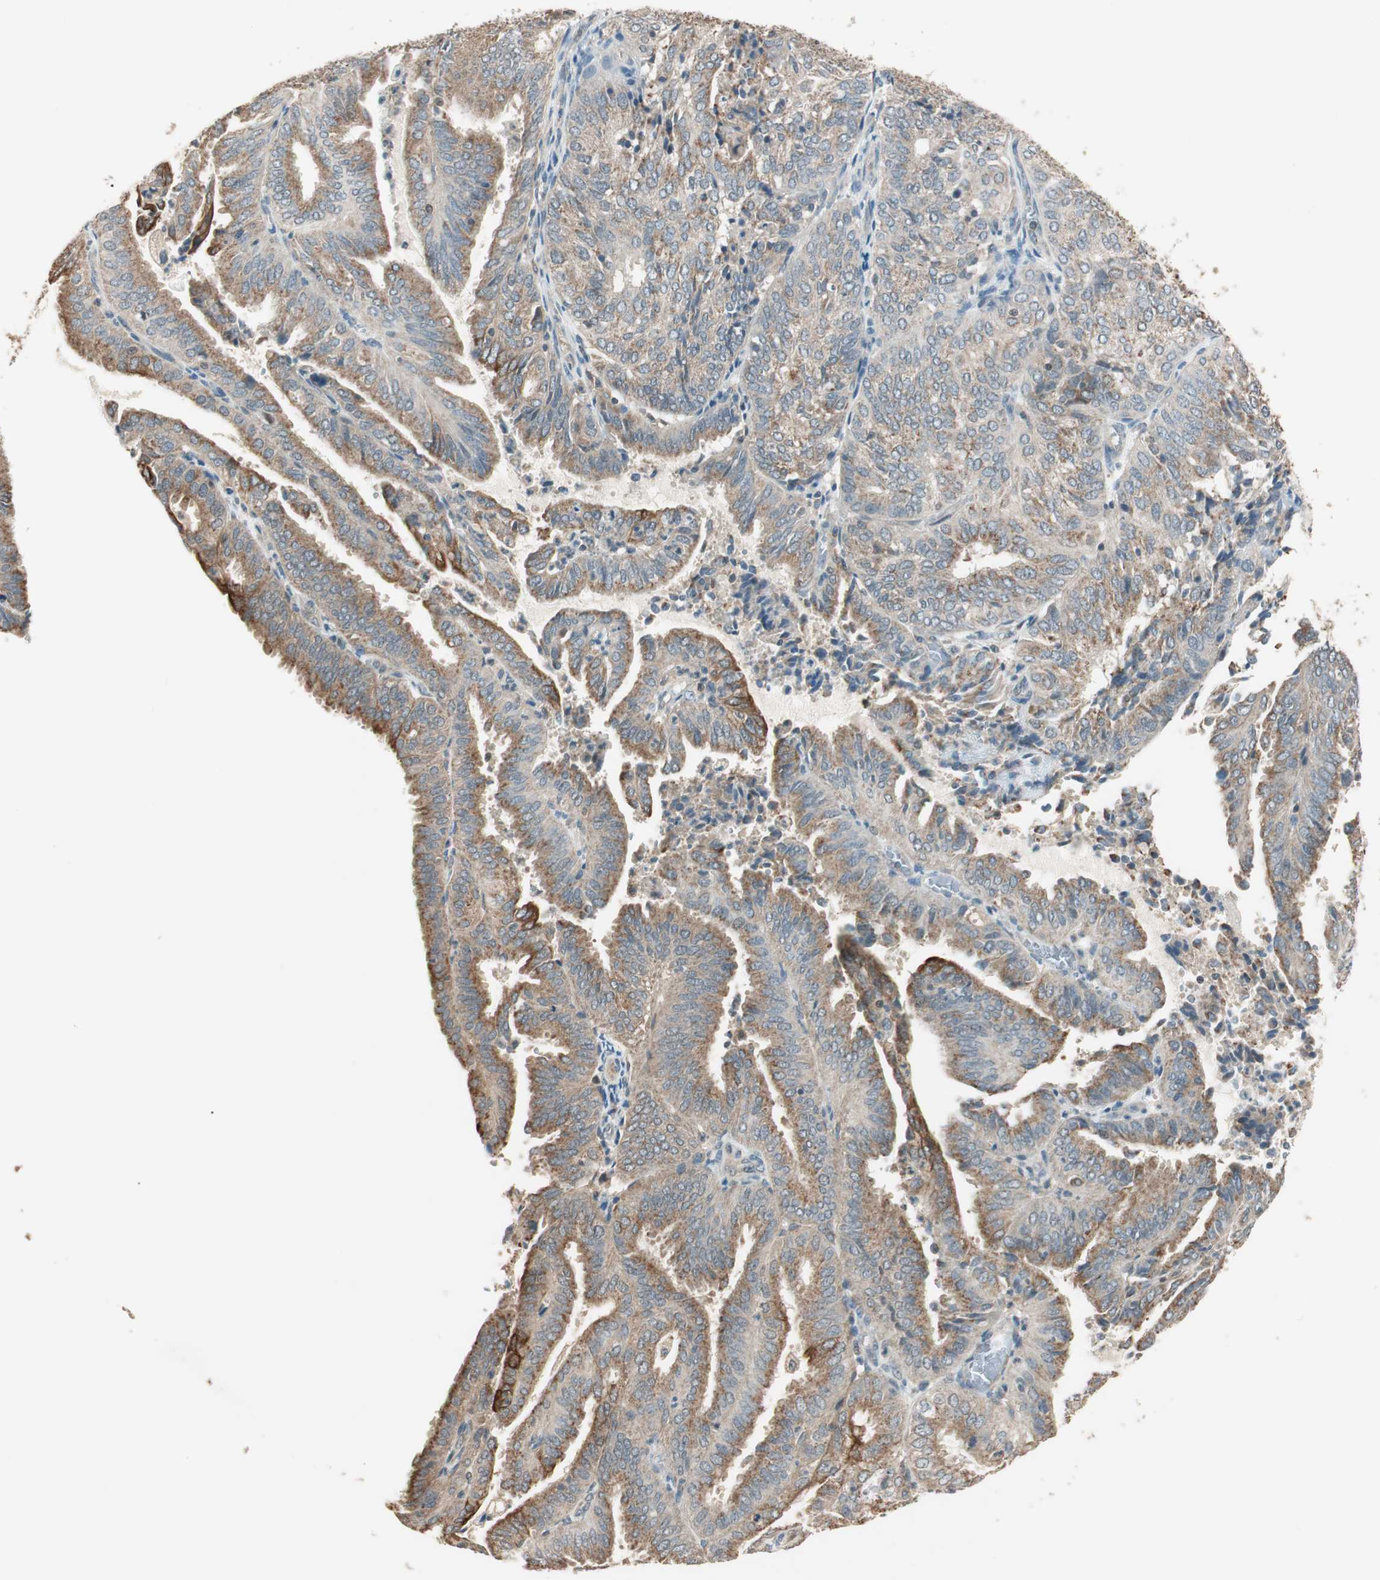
{"staining": {"intensity": "moderate", "quantity": "25%-75%", "location": "cytoplasmic/membranous"}, "tissue": "endometrial cancer", "cell_type": "Tumor cells", "image_type": "cancer", "snomed": [{"axis": "morphology", "description": "Adenocarcinoma, NOS"}, {"axis": "topography", "description": "Uterus"}], "caption": "Adenocarcinoma (endometrial) was stained to show a protein in brown. There is medium levels of moderate cytoplasmic/membranous staining in about 25%-75% of tumor cells.", "gene": "TRIM21", "patient": {"sex": "female", "age": 60}}